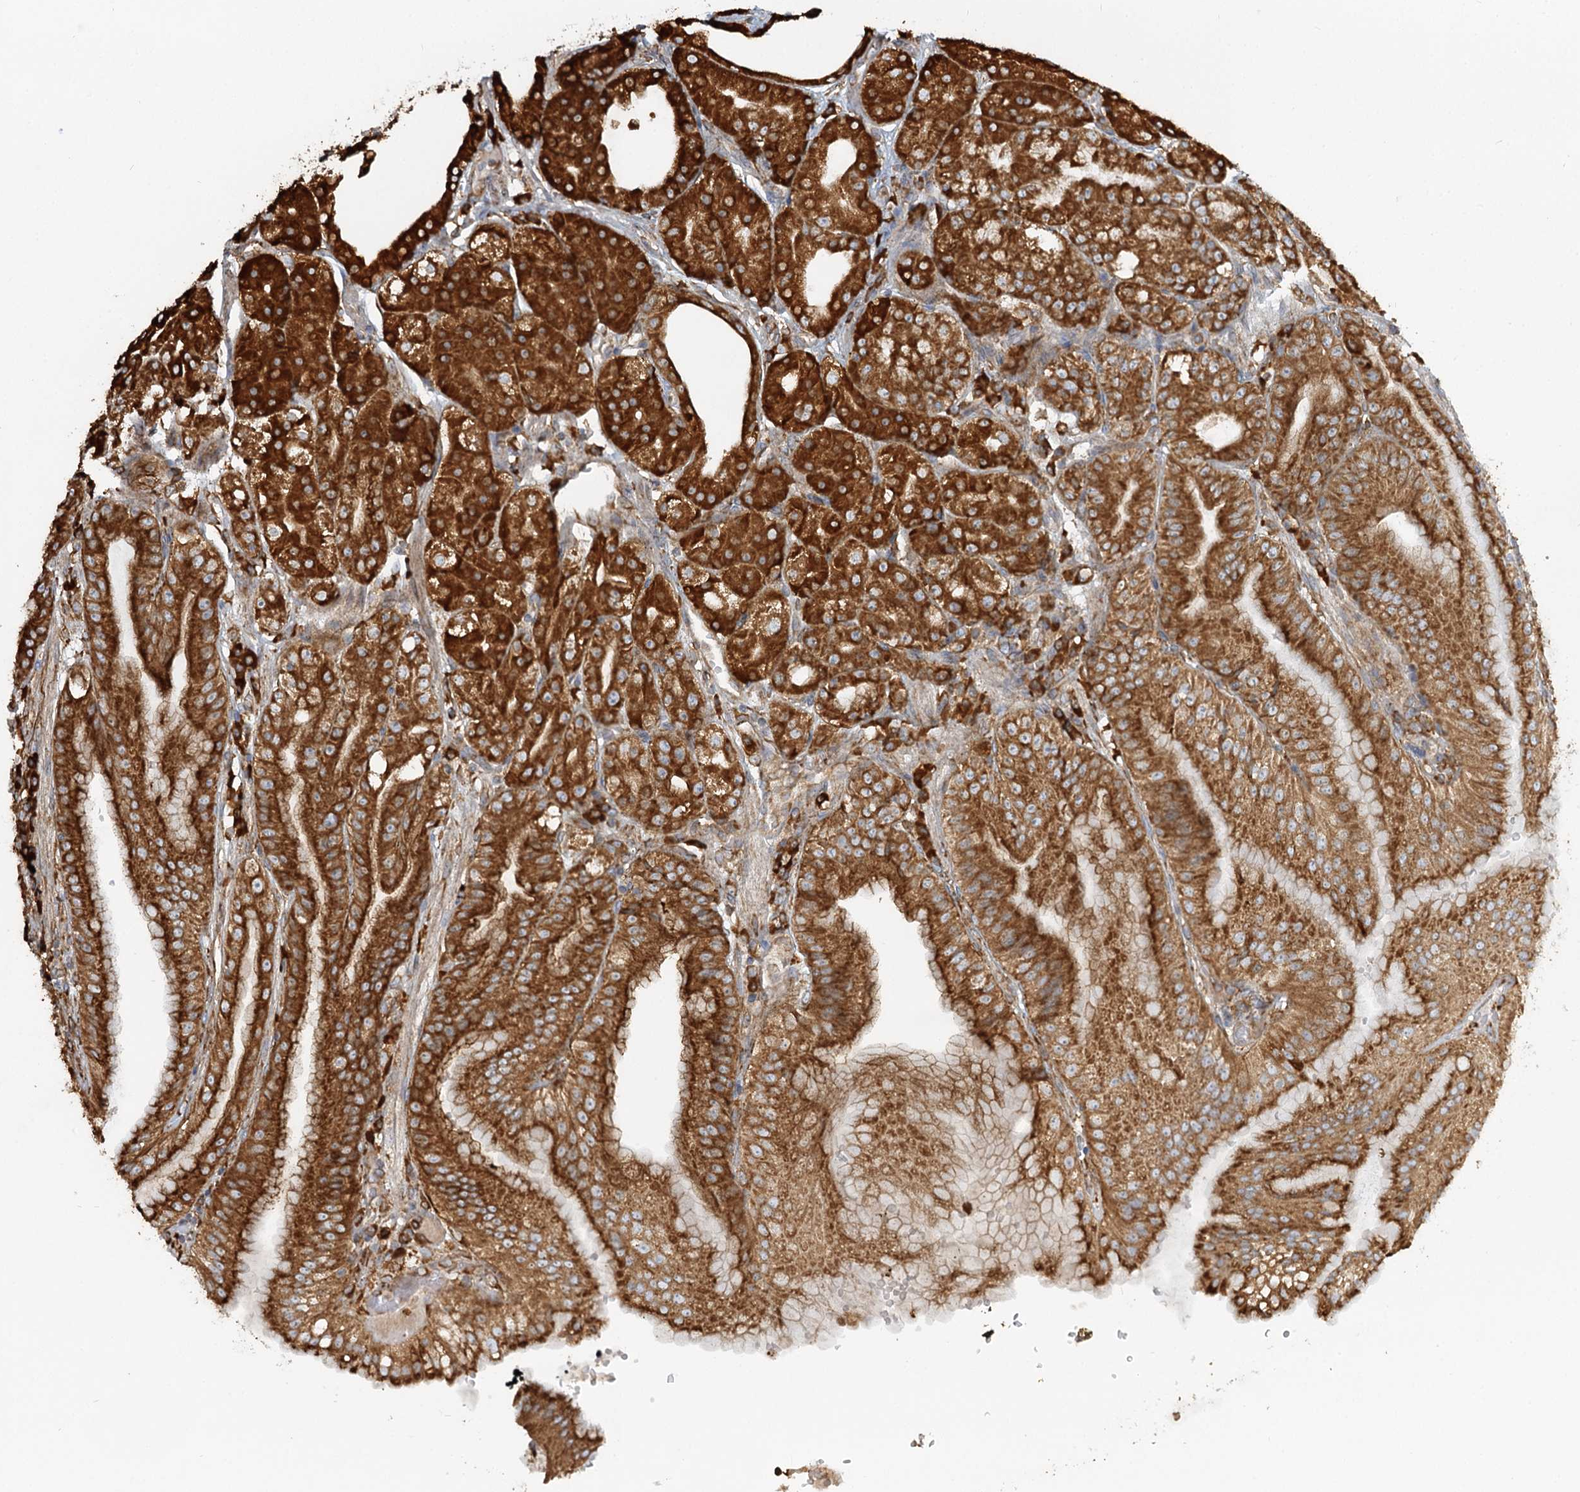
{"staining": {"intensity": "strong", "quantity": ">75%", "location": "cytoplasmic/membranous"}, "tissue": "stomach", "cell_type": "Glandular cells", "image_type": "normal", "snomed": [{"axis": "morphology", "description": "Normal tissue, NOS"}, {"axis": "topography", "description": "Stomach, upper"}, {"axis": "topography", "description": "Stomach, lower"}], "caption": "The image shows immunohistochemical staining of benign stomach. There is strong cytoplasmic/membranous staining is identified in approximately >75% of glandular cells. (DAB IHC, brown staining for protein, blue staining for nuclei).", "gene": "TAS1R1", "patient": {"sex": "male", "age": 71}}